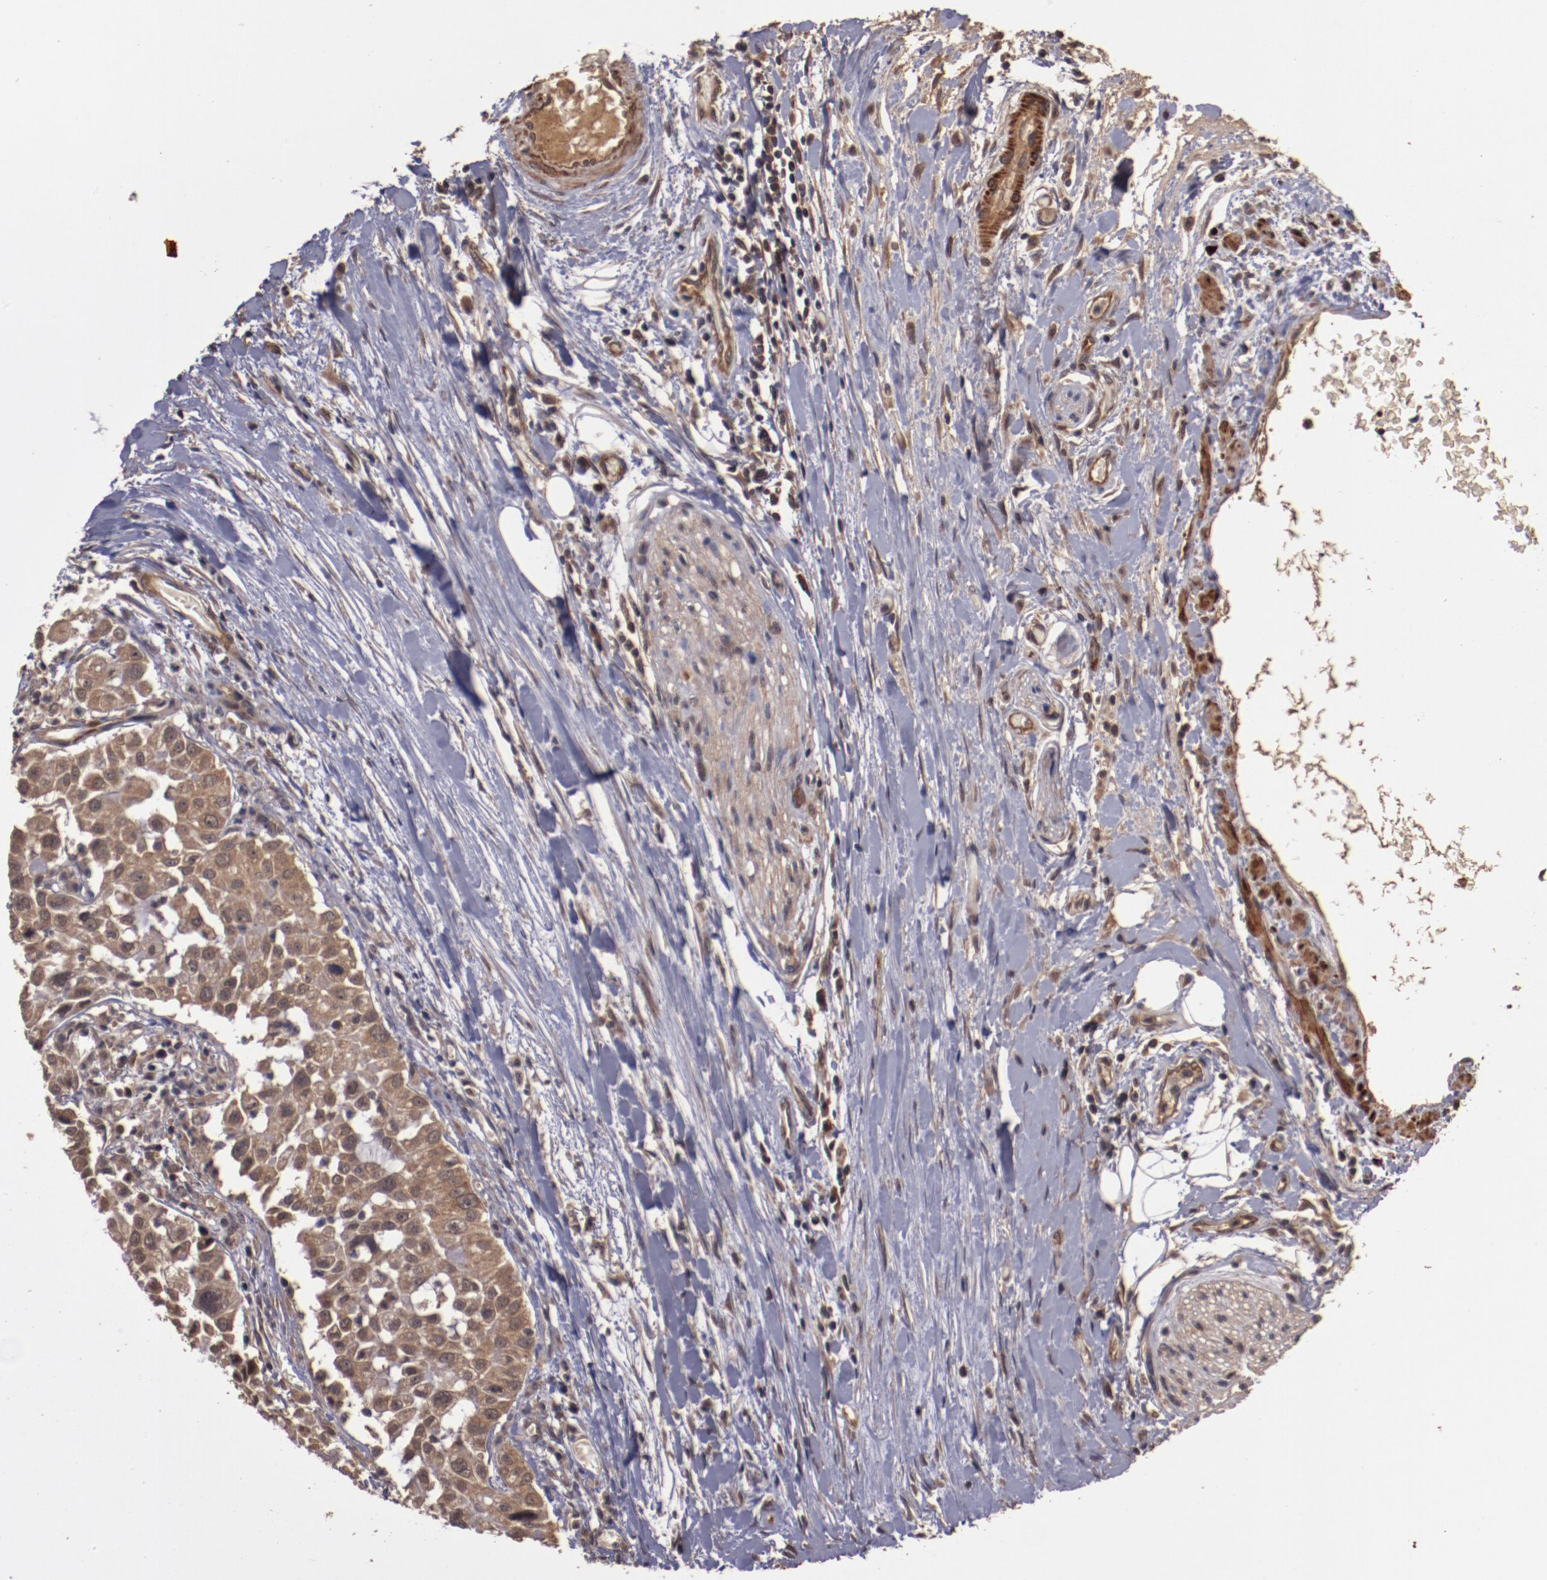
{"staining": {"intensity": "strong", "quantity": ">75%", "location": "cytoplasmic/membranous"}, "tissue": "pancreatic cancer", "cell_type": "Tumor cells", "image_type": "cancer", "snomed": [{"axis": "morphology", "description": "Adenocarcinoma, NOS"}, {"axis": "topography", "description": "Pancreas"}], "caption": "Pancreatic cancer stained for a protein (brown) displays strong cytoplasmic/membranous positive positivity in about >75% of tumor cells.", "gene": "TXNDC16", "patient": {"sex": "female", "age": 52}}